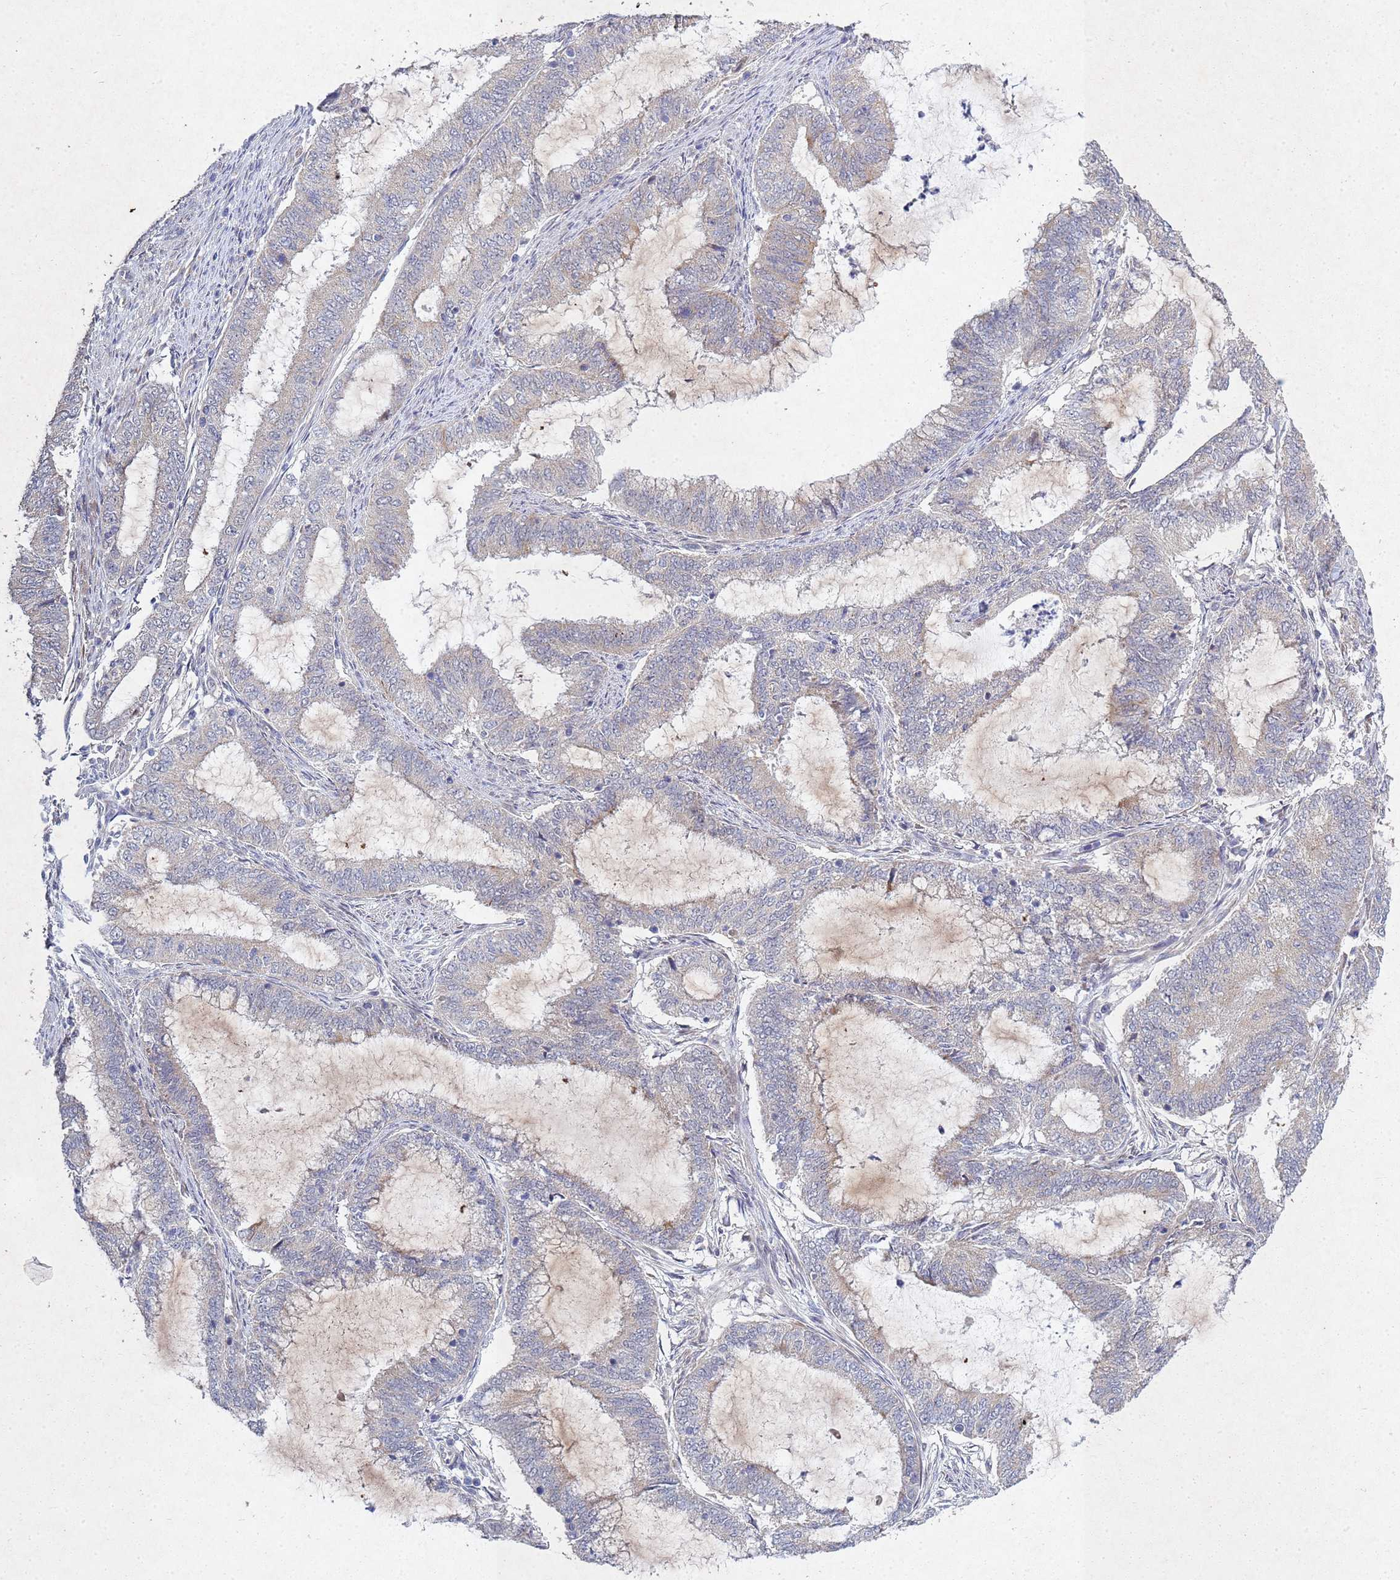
{"staining": {"intensity": "weak", "quantity": "<25%", "location": "cytoplasmic/membranous"}, "tissue": "endometrial cancer", "cell_type": "Tumor cells", "image_type": "cancer", "snomed": [{"axis": "morphology", "description": "Adenocarcinoma, NOS"}, {"axis": "topography", "description": "Endometrium"}], "caption": "The photomicrograph exhibits no staining of tumor cells in adenocarcinoma (endometrial).", "gene": "TNPO2", "patient": {"sex": "female", "age": 51}}